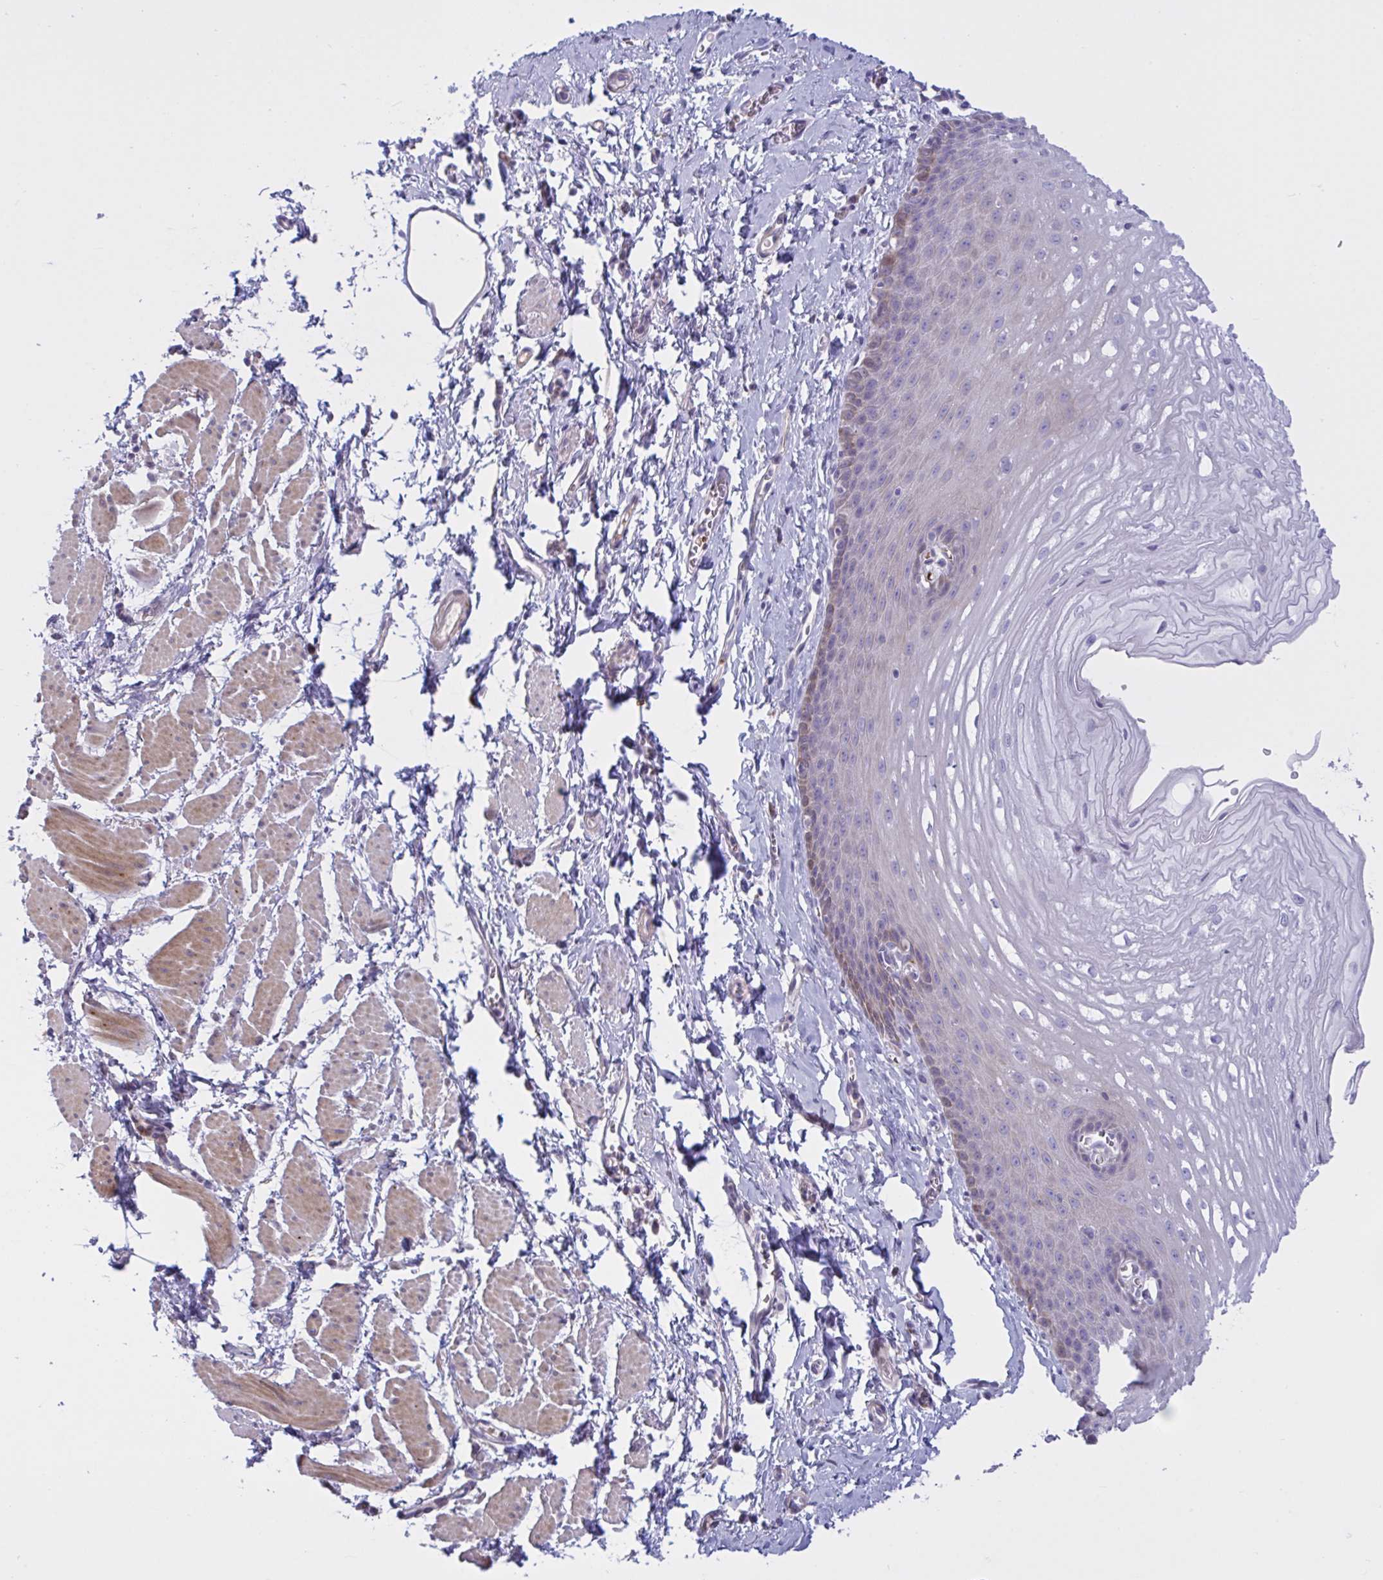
{"staining": {"intensity": "moderate", "quantity": "<25%", "location": "cytoplasmic/membranous"}, "tissue": "esophagus", "cell_type": "Squamous epithelial cells", "image_type": "normal", "snomed": [{"axis": "morphology", "description": "Normal tissue, NOS"}, {"axis": "topography", "description": "Esophagus"}], "caption": "A micrograph showing moderate cytoplasmic/membranous positivity in about <25% of squamous epithelial cells in unremarkable esophagus, as visualized by brown immunohistochemical staining.", "gene": "VWC2", "patient": {"sex": "male", "age": 70}}